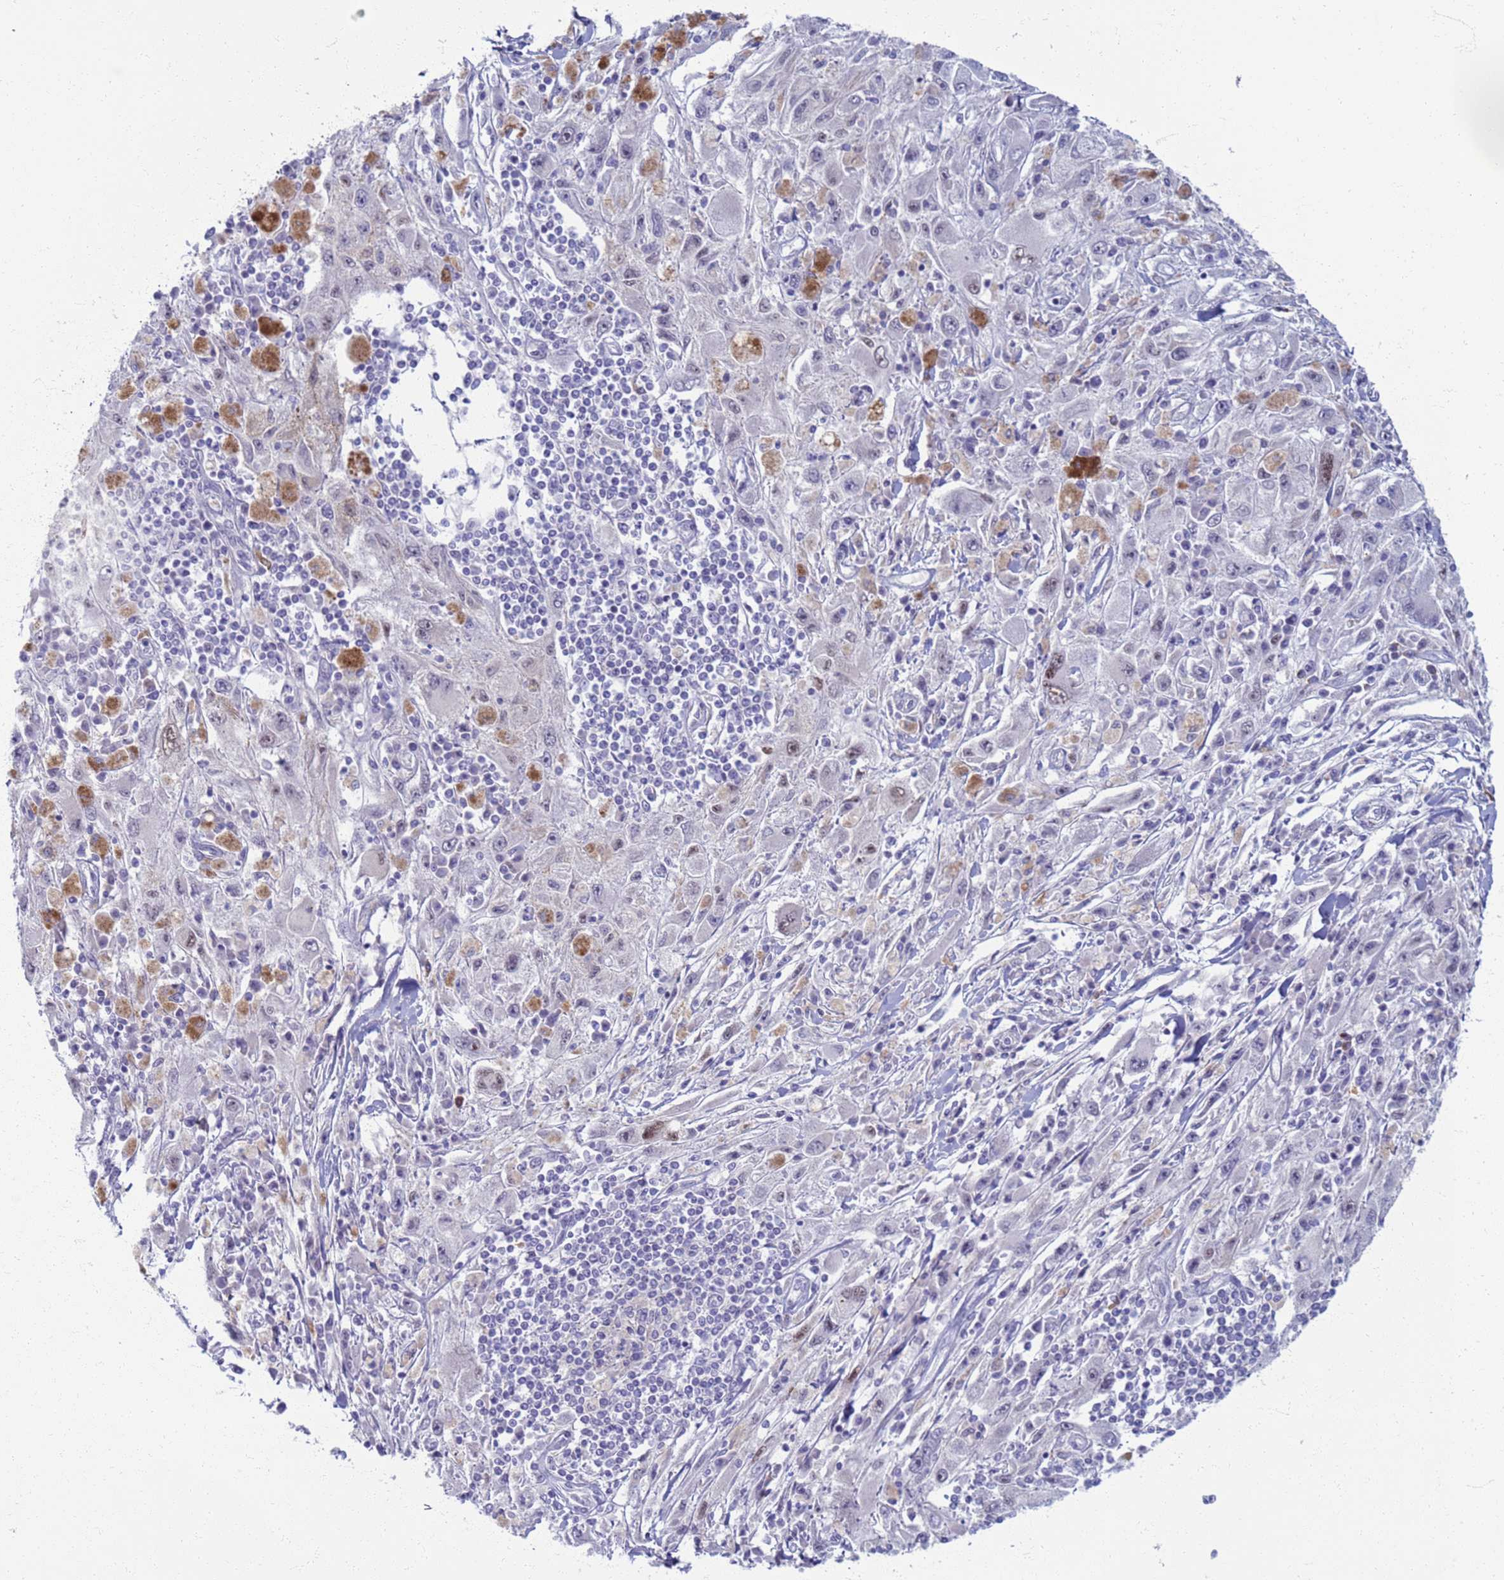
{"staining": {"intensity": "moderate", "quantity": "<25%", "location": "nuclear"}, "tissue": "melanoma", "cell_type": "Tumor cells", "image_type": "cancer", "snomed": [{"axis": "morphology", "description": "Malignant melanoma, Metastatic site"}, {"axis": "topography", "description": "Skin"}], "caption": "IHC photomicrograph of neoplastic tissue: human malignant melanoma (metastatic site) stained using immunohistochemistry exhibits low levels of moderate protein expression localized specifically in the nuclear of tumor cells, appearing as a nuclear brown color.", "gene": "CLCA2", "patient": {"sex": "male", "age": 53}}